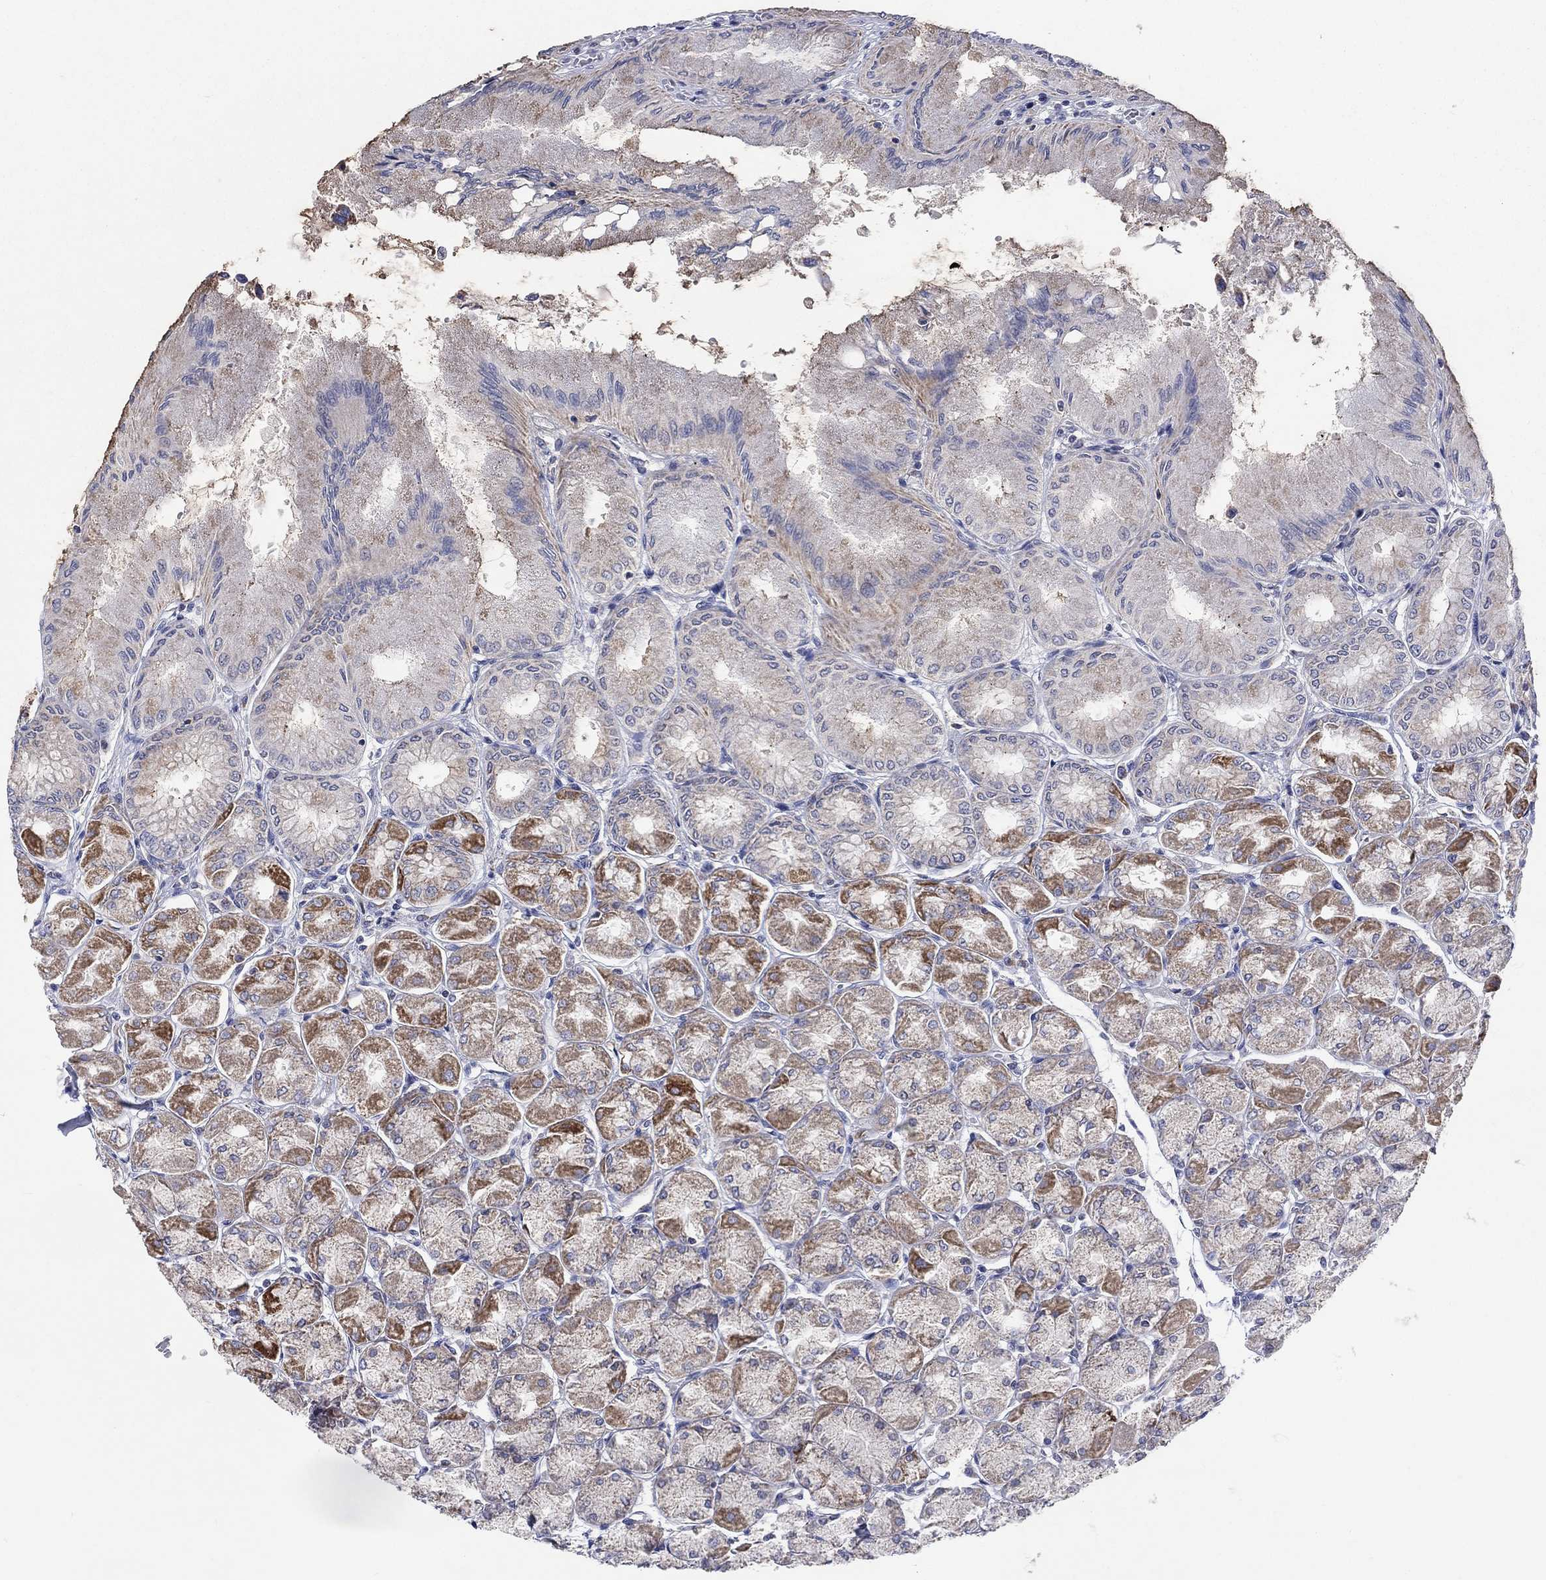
{"staining": {"intensity": "strong", "quantity": "<25%", "location": "cytoplasmic/membranous"}, "tissue": "stomach", "cell_type": "Glandular cells", "image_type": "normal", "snomed": [{"axis": "morphology", "description": "Normal tissue, NOS"}, {"axis": "topography", "description": "Stomach, upper"}], "caption": "Immunohistochemistry (IHC) micrograph of normal stomach stained for a protein (brown), which demonstrates medium levels of strong cytoplasmic/membranous positivity in about <25% of glandular cells.", "gene": "SLC35F2", "patient": {"sex": "male", "age": 60}}